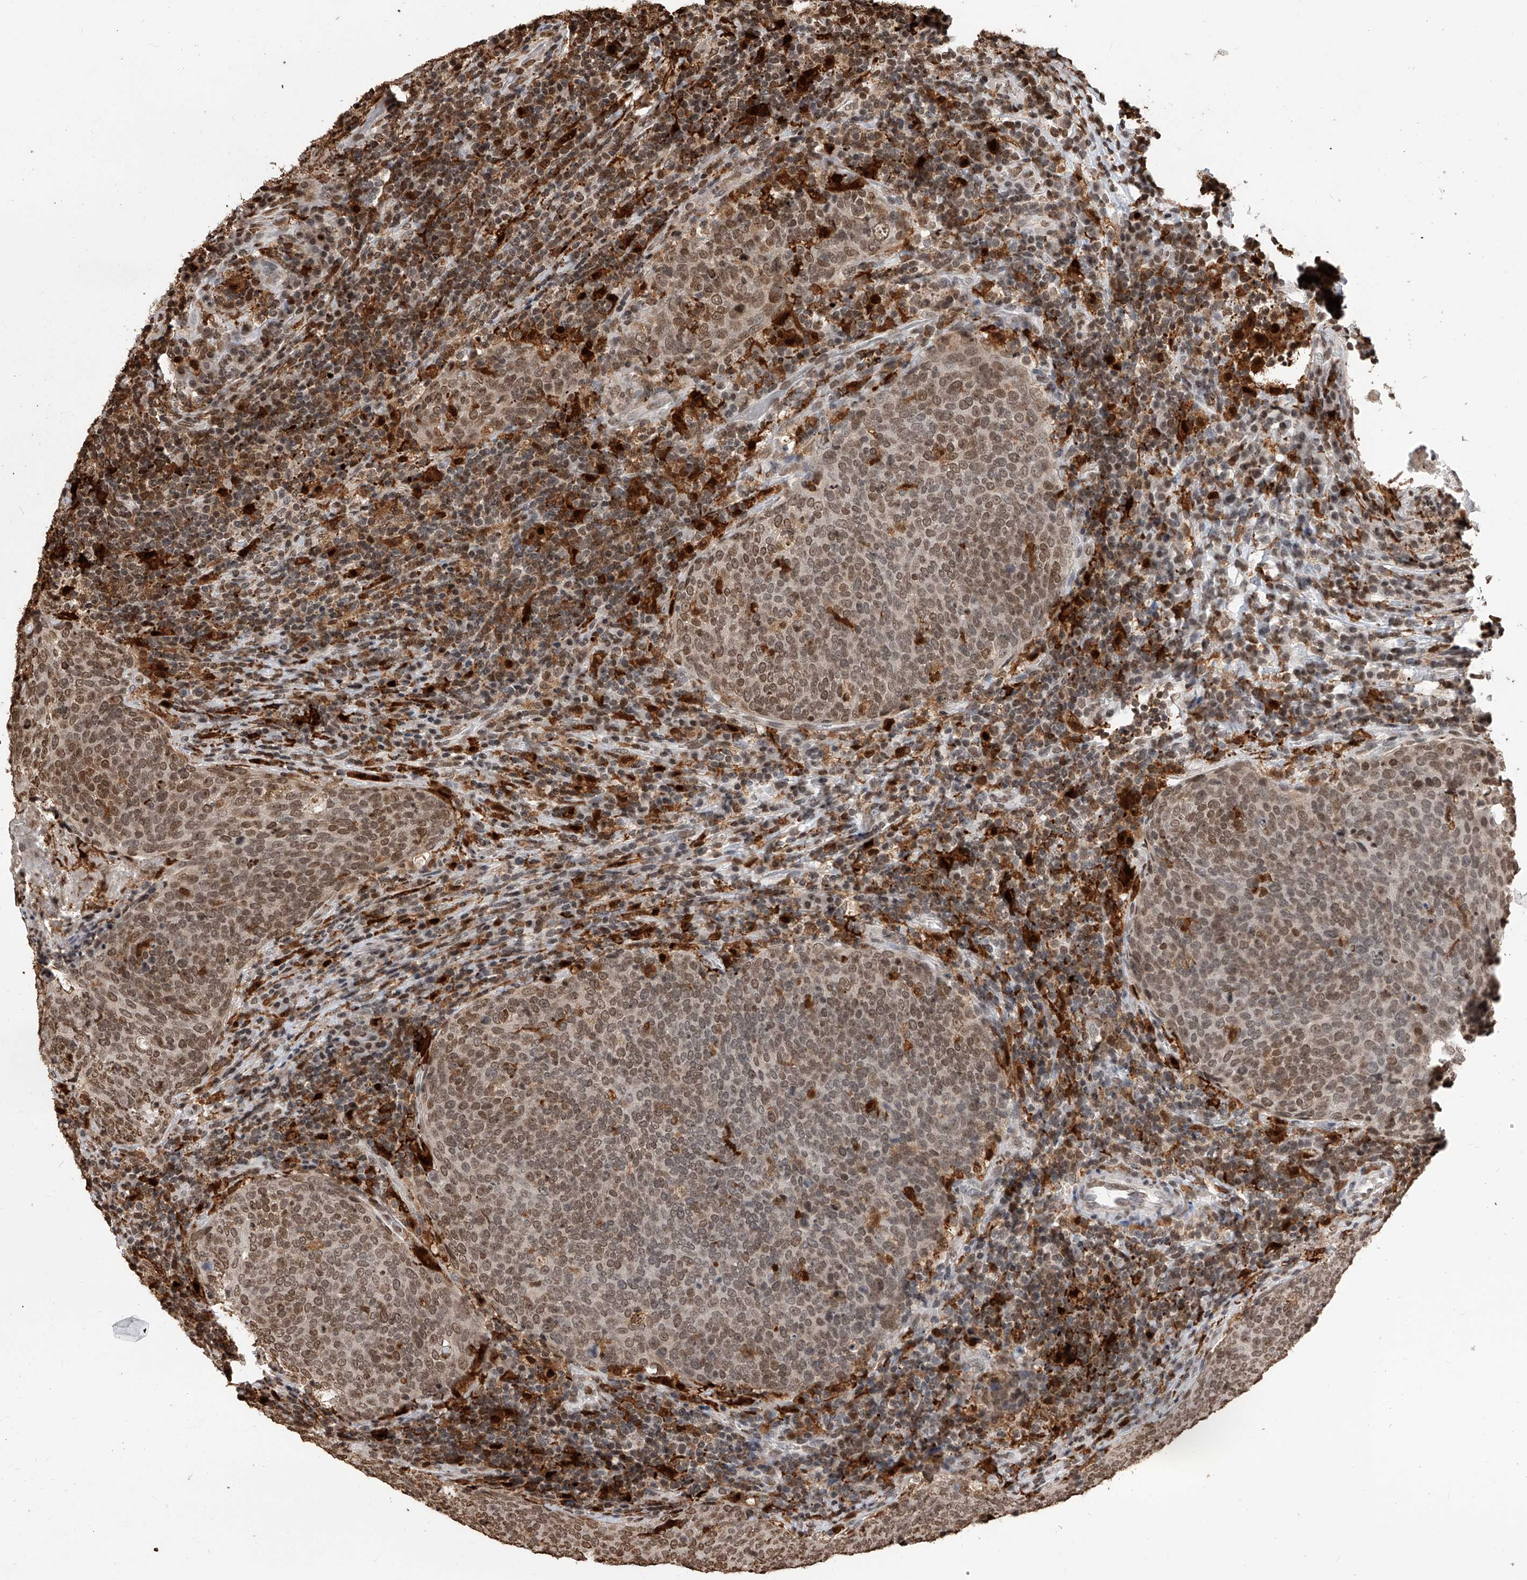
{"staining": {"intensity": "moderate", "quantity": ">75%", "location": "nuclear"}, "tissue": "head and neck cancer", "cell_type": "Tumor cells", "image_type": "cancer", "snomed": [{"axis": "morphology", "description": "Squamous cell carcinoma, NOS"}, {"axis": "morphology", "description": "Squamous cell carcinoma, metastatic, NOS"}, {"axis": "topography", "description": "Lymph node"}, {"axis": "topography", "description": "Head-Neck"}], "caption": "The photomicrograph exhibits a brown stain indicating the presence of a protein in the nuclear of tumor cells in head and neck cancer (metastatic squamous cell carcinoma).", "gene": "CFAP410", "patient": {"sex": "male", "age": 62}}